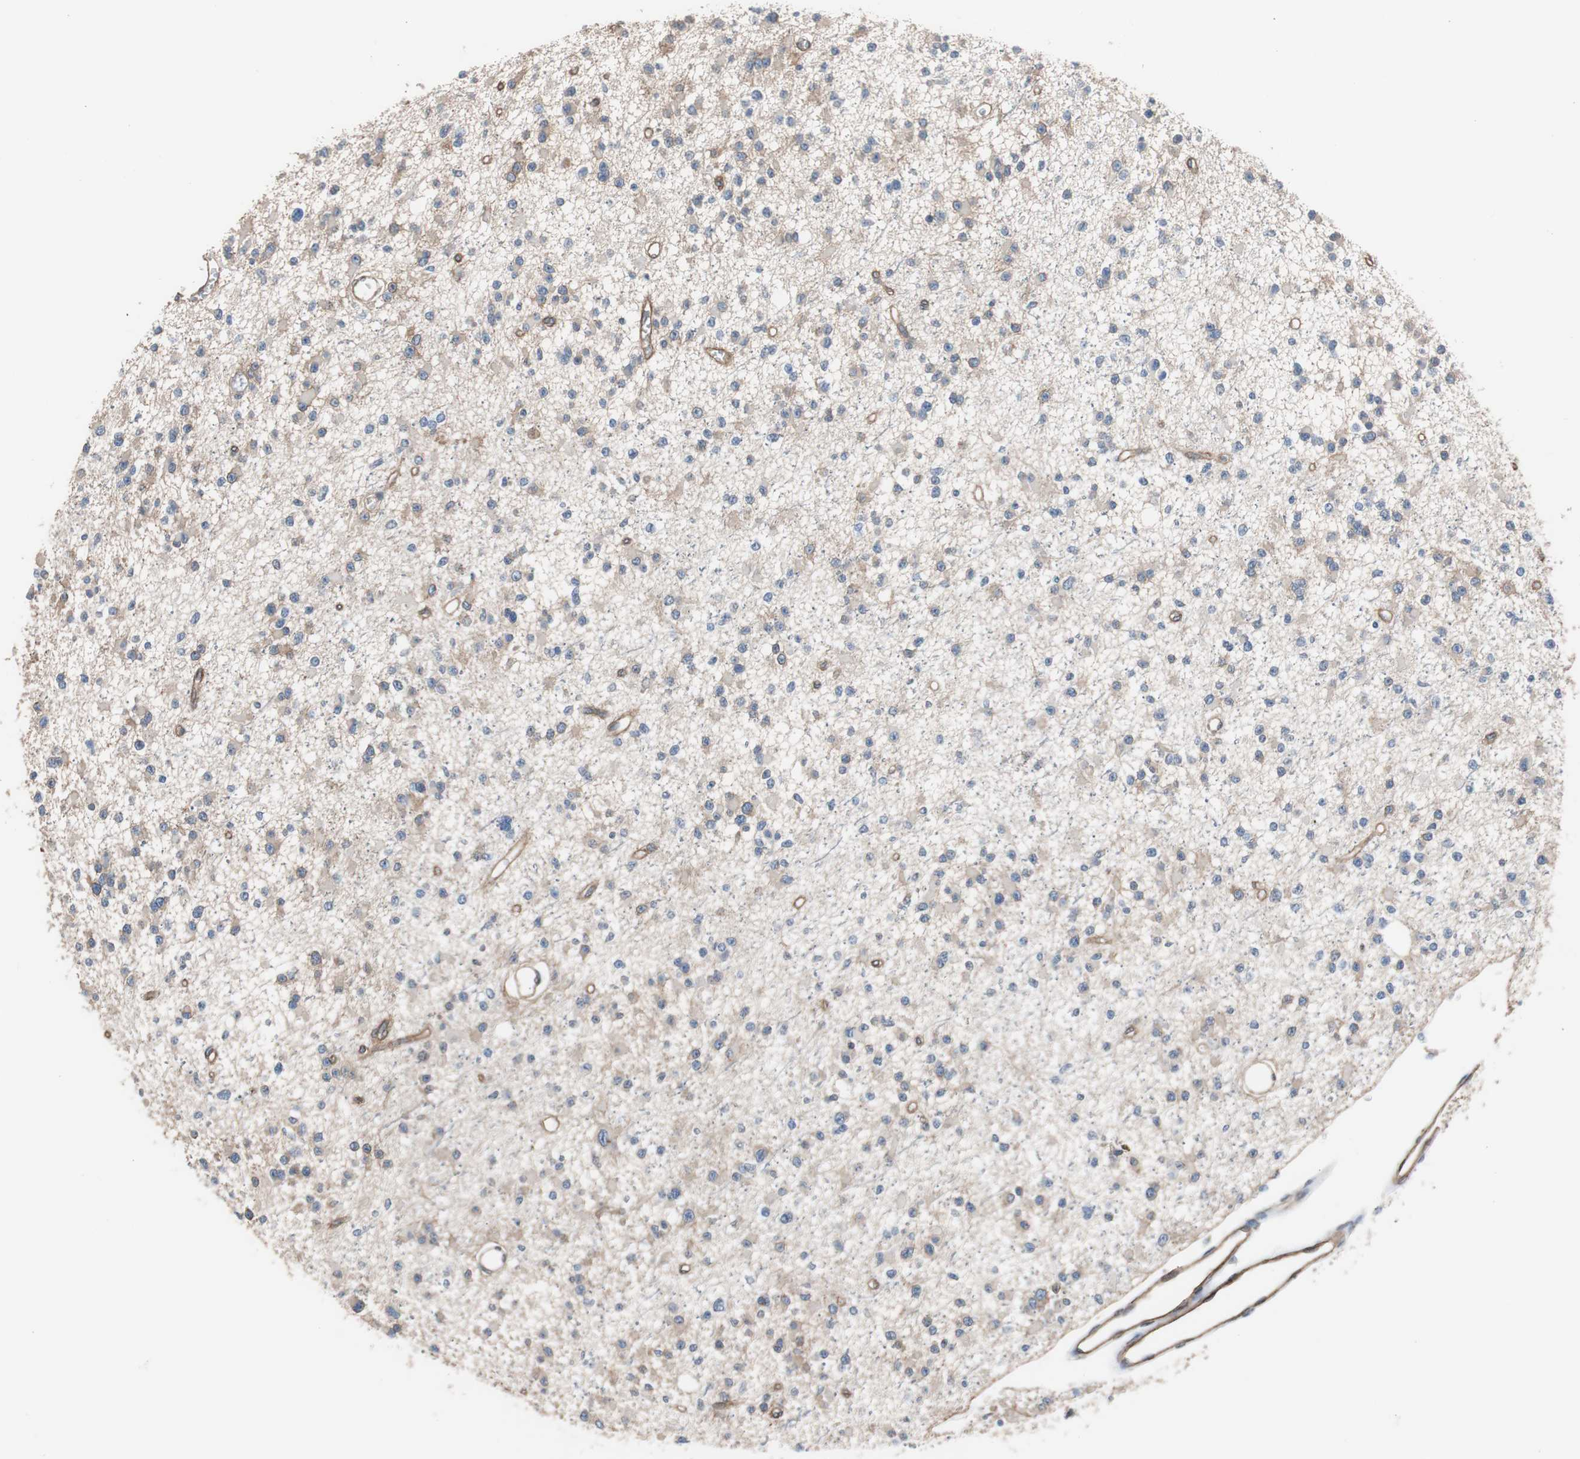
{"staining": {"intensity": "weak", "quantity": "<25%", "location": "cytoplasmic/membranous"}, "tissue": "glioma", "cell_type": "Tumor cells", "image_type": "cancer", "snomed": [{"axis": "morphology", "description": "Glioma, malignant, Low grade"}, {"axis": "topography", "description": "Brain"}], "caption": "A micrograph of human malignant glioma (low-grade) is negative for staining in tumor cells.", "gene": "KIF3B", "patient": {"sex": "female", "age": 22}}